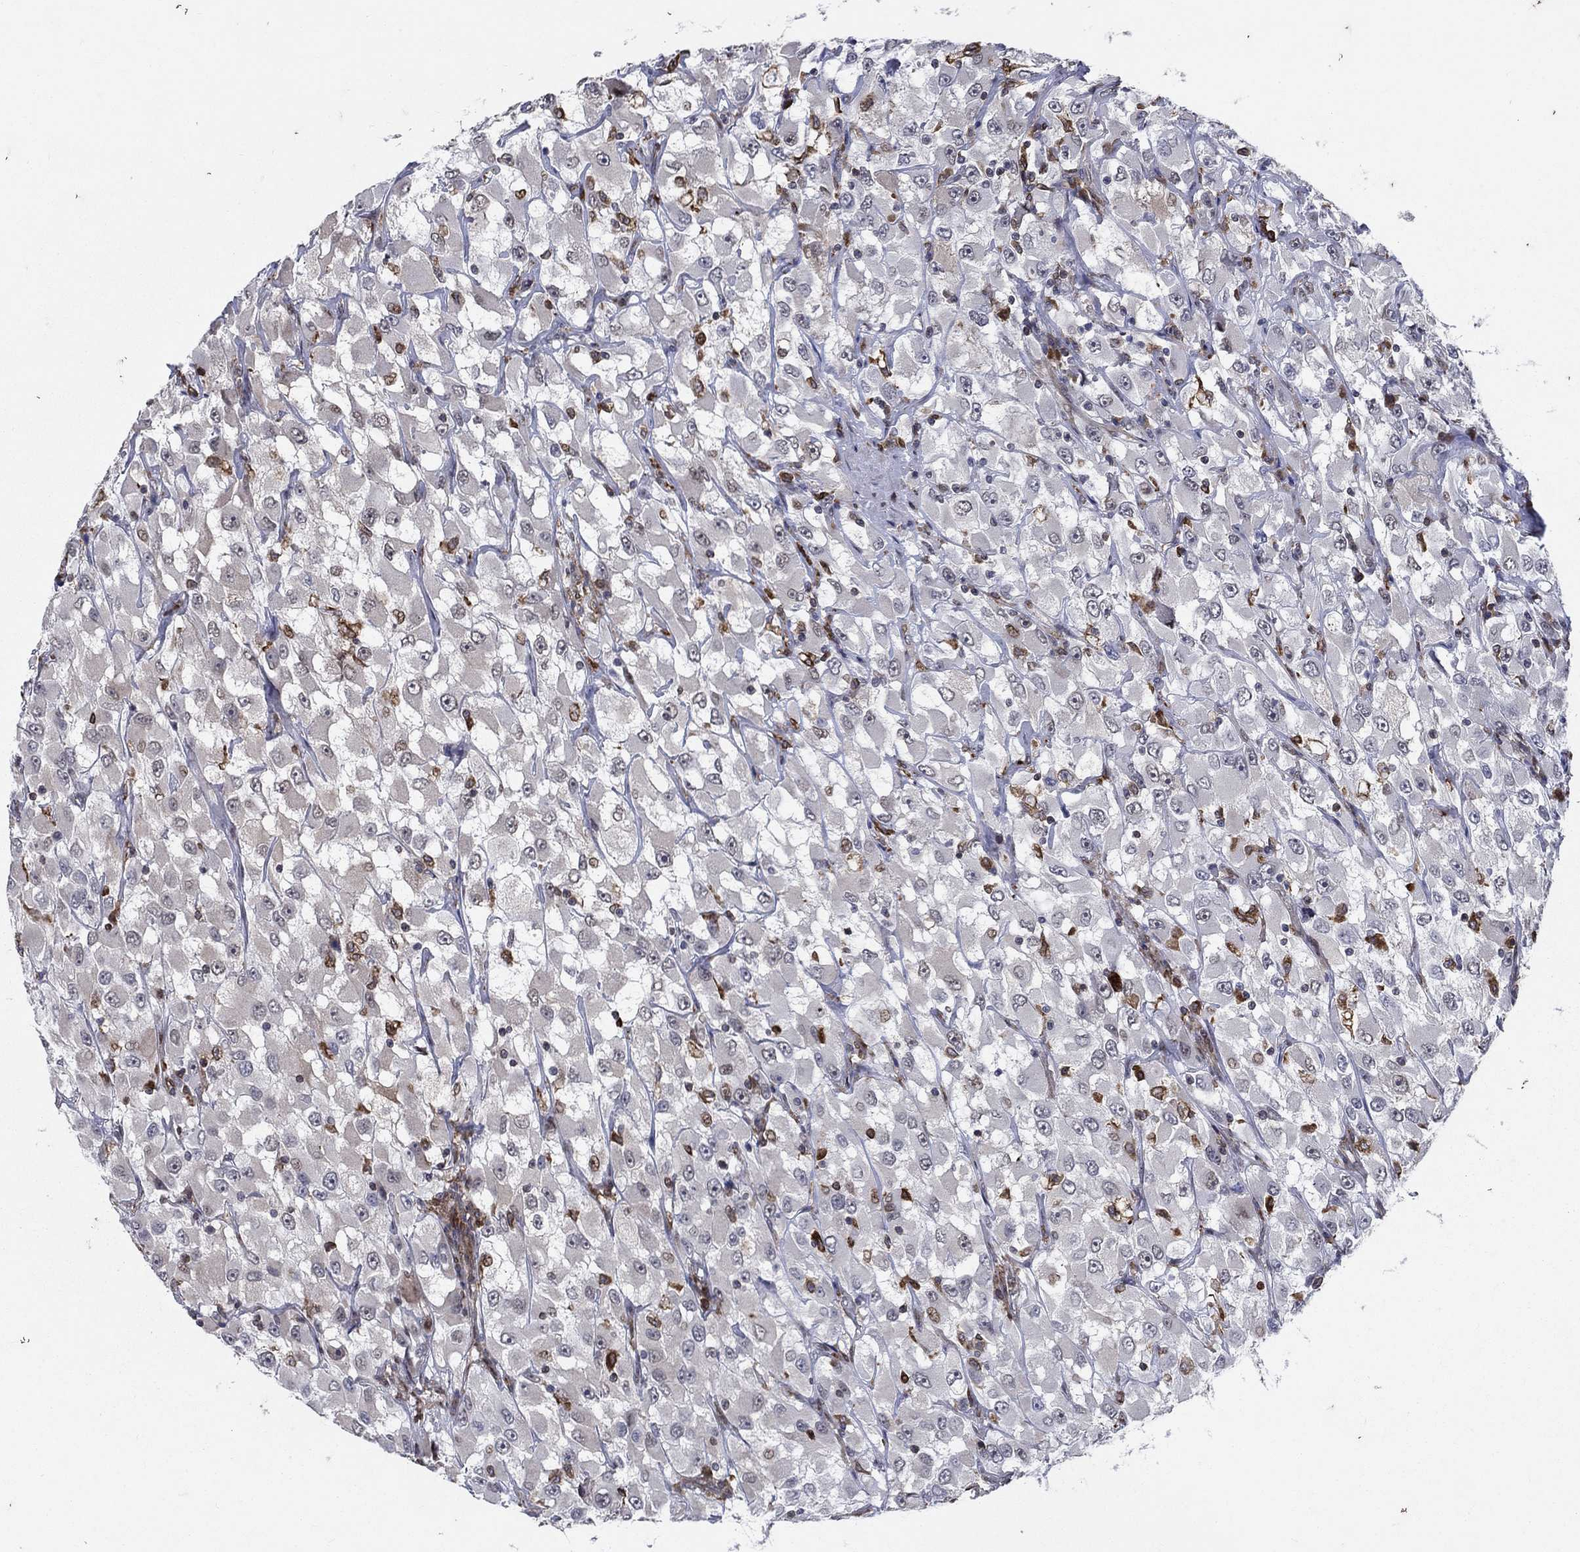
{"staining": {"intensity": "negative", "quantity": "none", "location": "none"}, "tissue": "renal cancer", "cell_type": "Tumor cells", "image_type": "cancer", "snomed": [{"axis": "morphology", "description": "Adenocarcinoma, NOS"}, {"axis": "topography", "description": "Kidney"}], "caption": "Renal cancer (adenocarcinoma) was stained to show a protein in brown. There is no significant positivity in tumor cells. (IHC, brightfield microscopy, high magnification).", "gene": "DHRS7", "patient": {"sex": "female", "age": 52}}